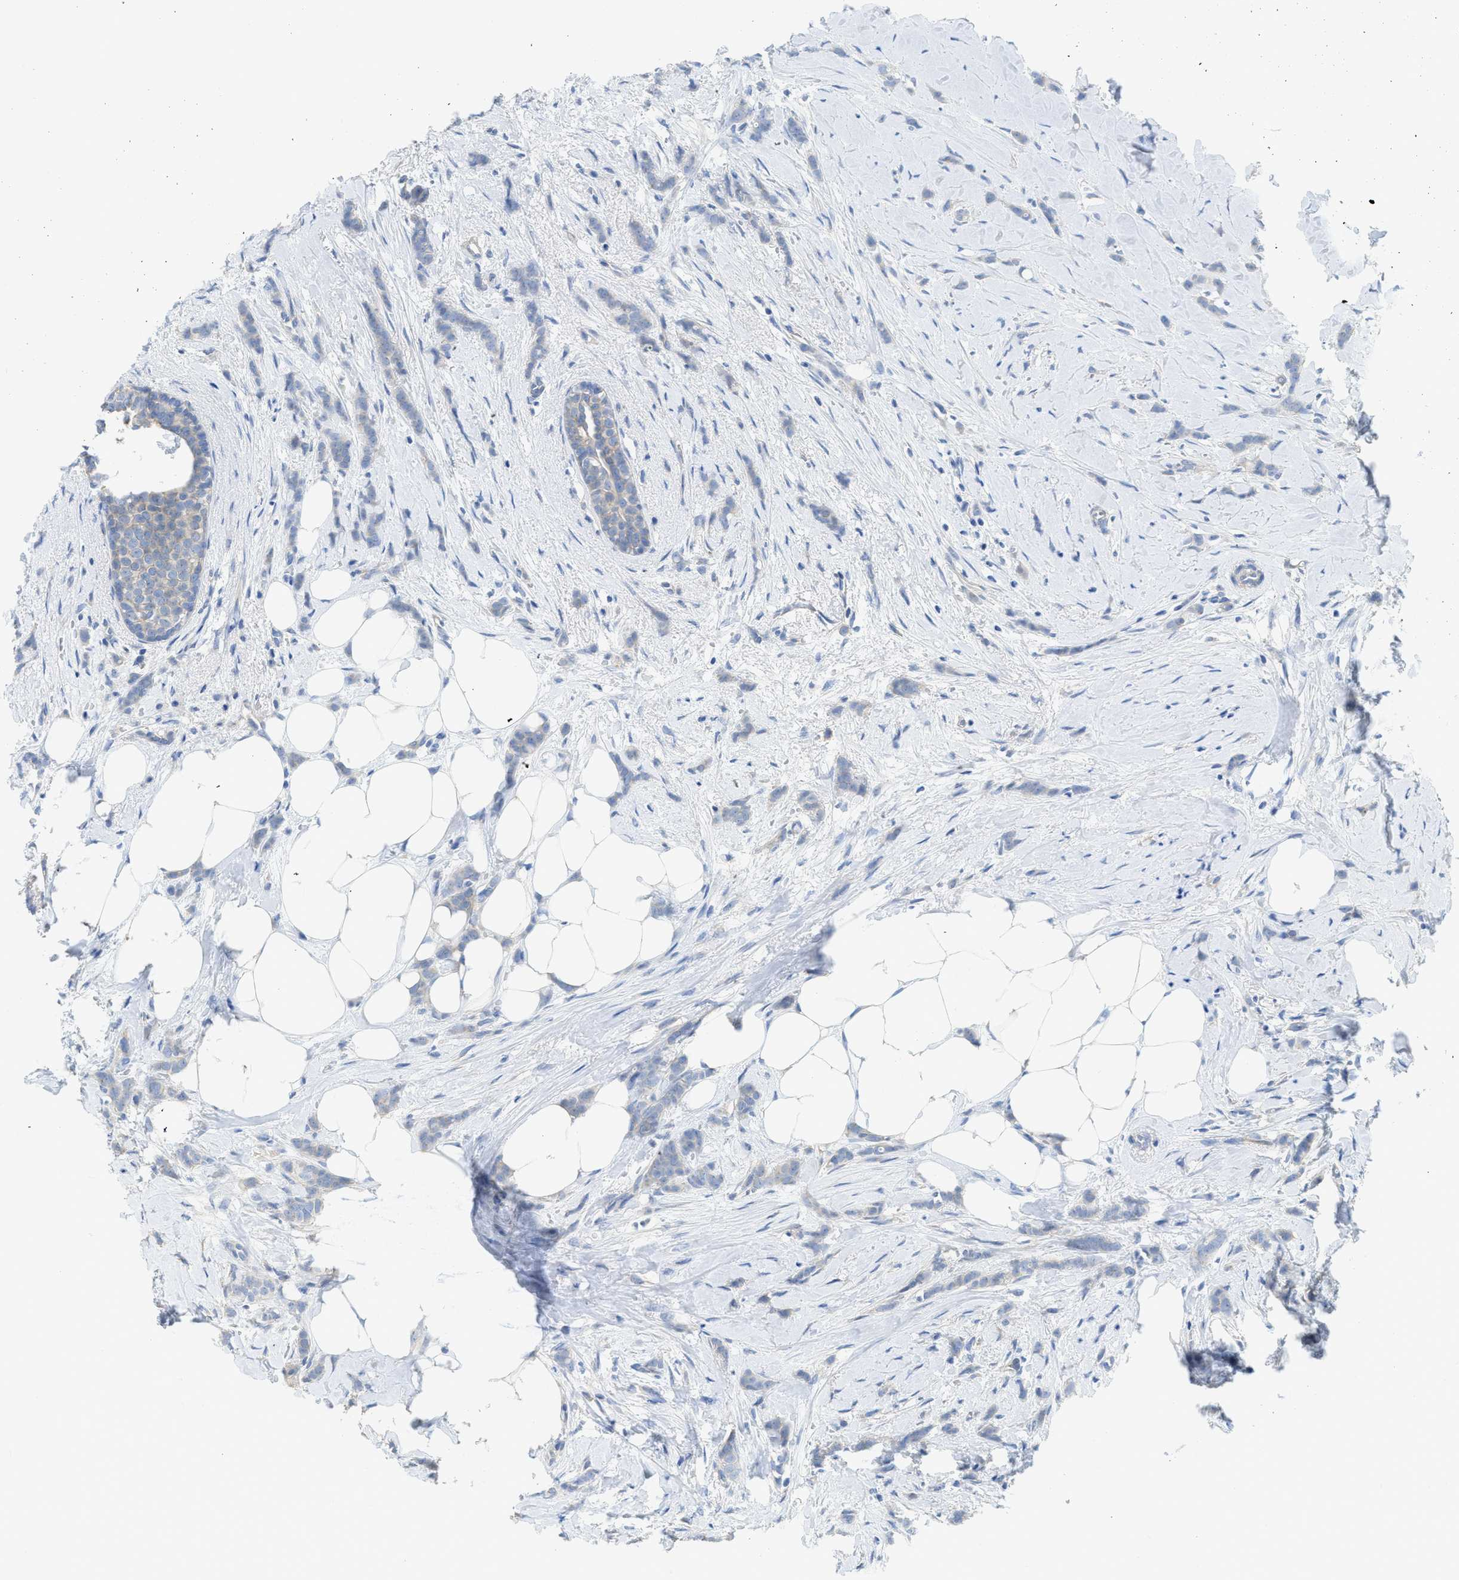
{"staining": {"intensity": "negative", "quantity": "none", "location": "none"}, "tissue": "breast cancer", "cell_type": "Tumor cells", "image_type": "cancer", "snomed": [{"axis": "morphology", "description": "Lobular carcinoma, in situ"}, {"axis": "morphology", "description": "Lobular carcinoma"}, {"axis": "topography", "description": "Breast"}], "caption": "High magnification brightfield microscopy of breast cancer stained with DAB (3,3'-diaminobenzidine) (brown) and counterstained with hematoxylin (blue): tumor cells show no significant expression.", "gene": "MYL3", "patient": {"sex": "female", "age": 41}}